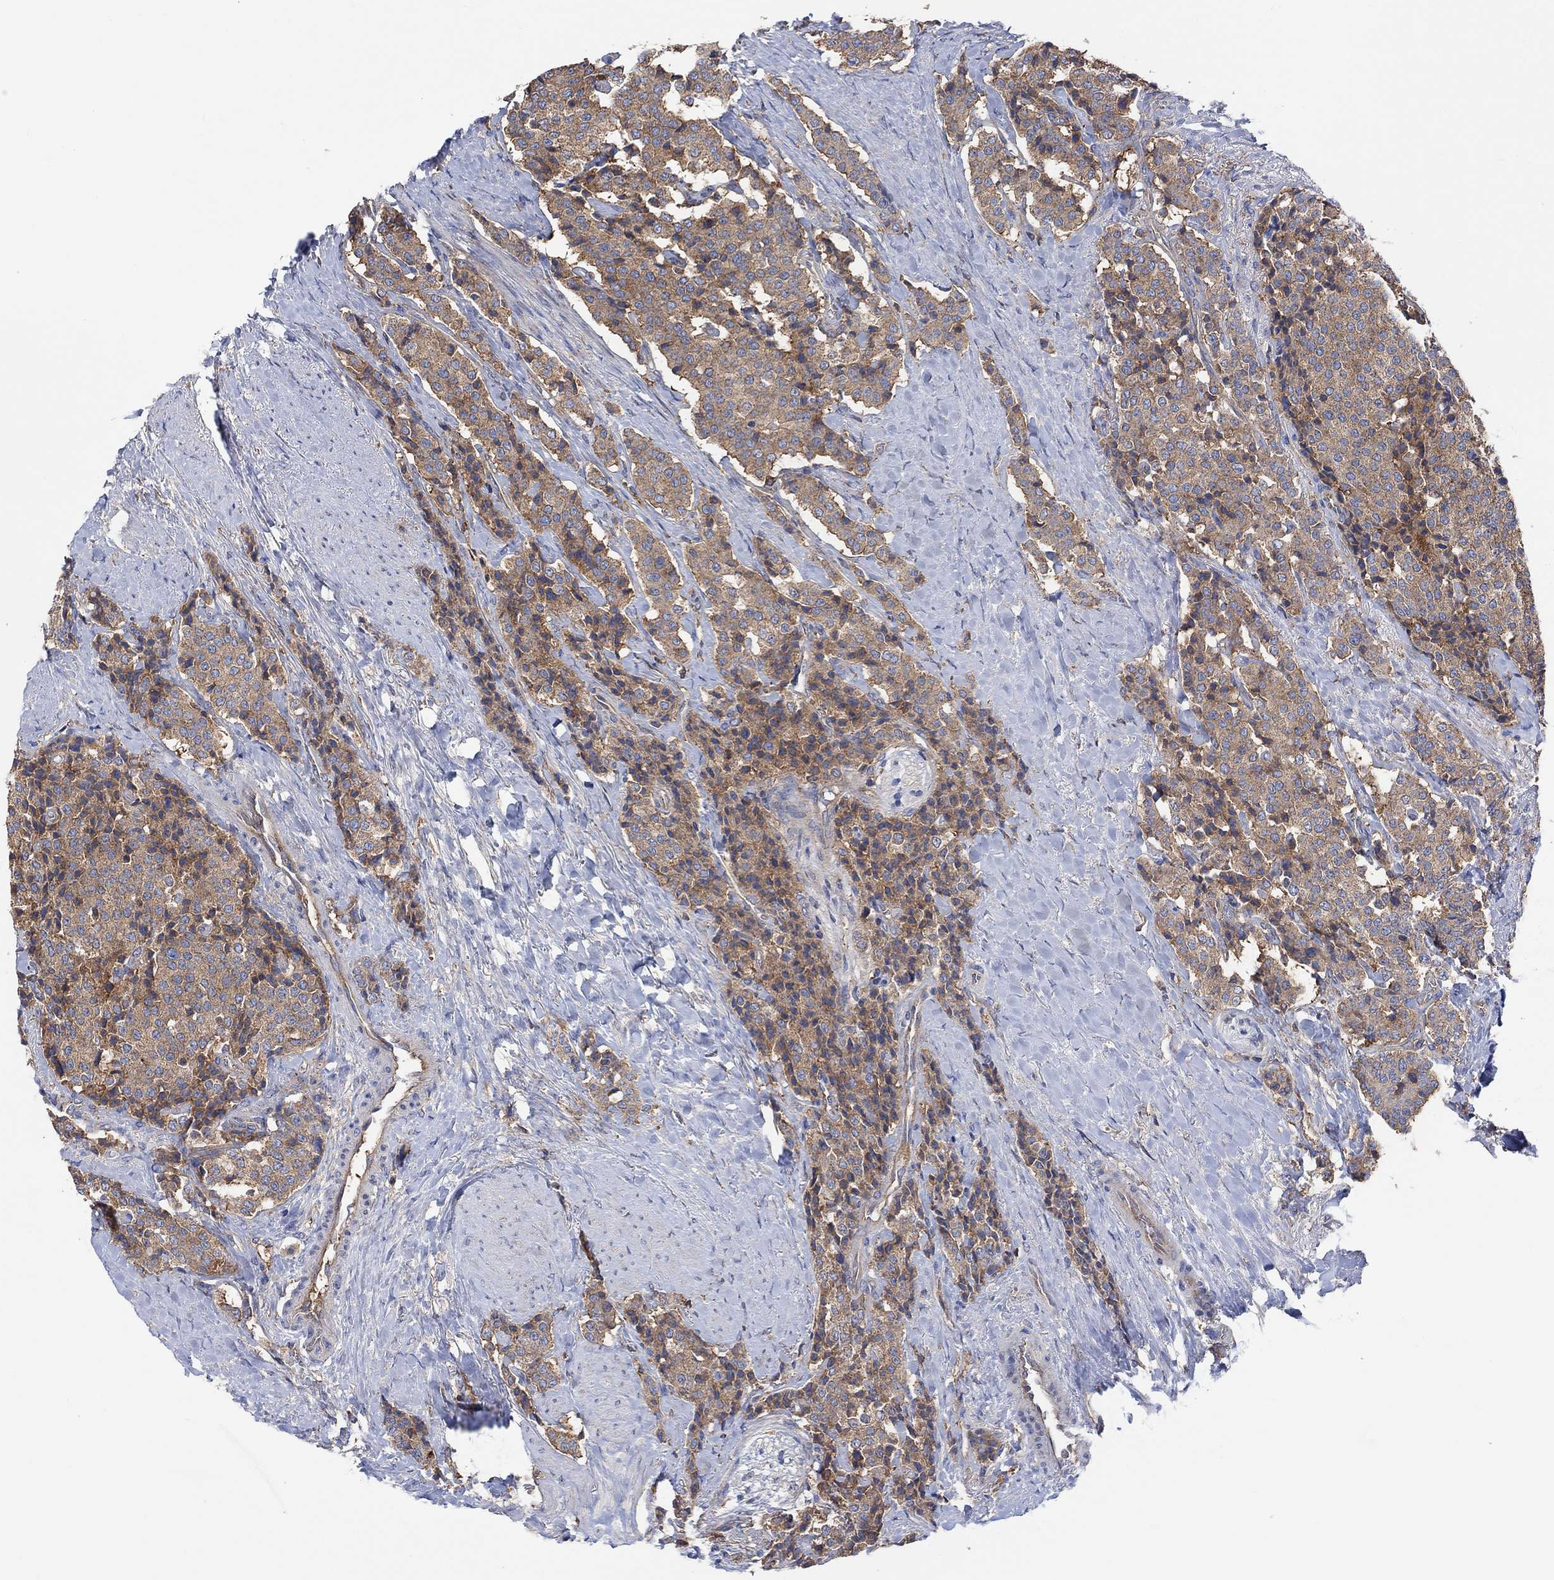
{"staining": {"intensity": "moderate", "quantity": "25%-75%", "location": "cytoplasmic/membranous"}, "tissue": "carcinoid", "cell_type": "Tumor cells", "image_type": "cancer", "snomed": [{"axis": "morphology", "description": "Carcinoid, malignant, NOS"}, {"axis": "topography", "description": "Small intestine"}], "caption": "DAB (3,3'-diaminobenzidine) immunohistochemical staining of carcinoid demonstrates moderate cytoplasmic/membranous protein positivity in about 25%-75% of tumor cells.", "gene": "BLOC1S3", "patient": {"sex": "female", "age": 58}}